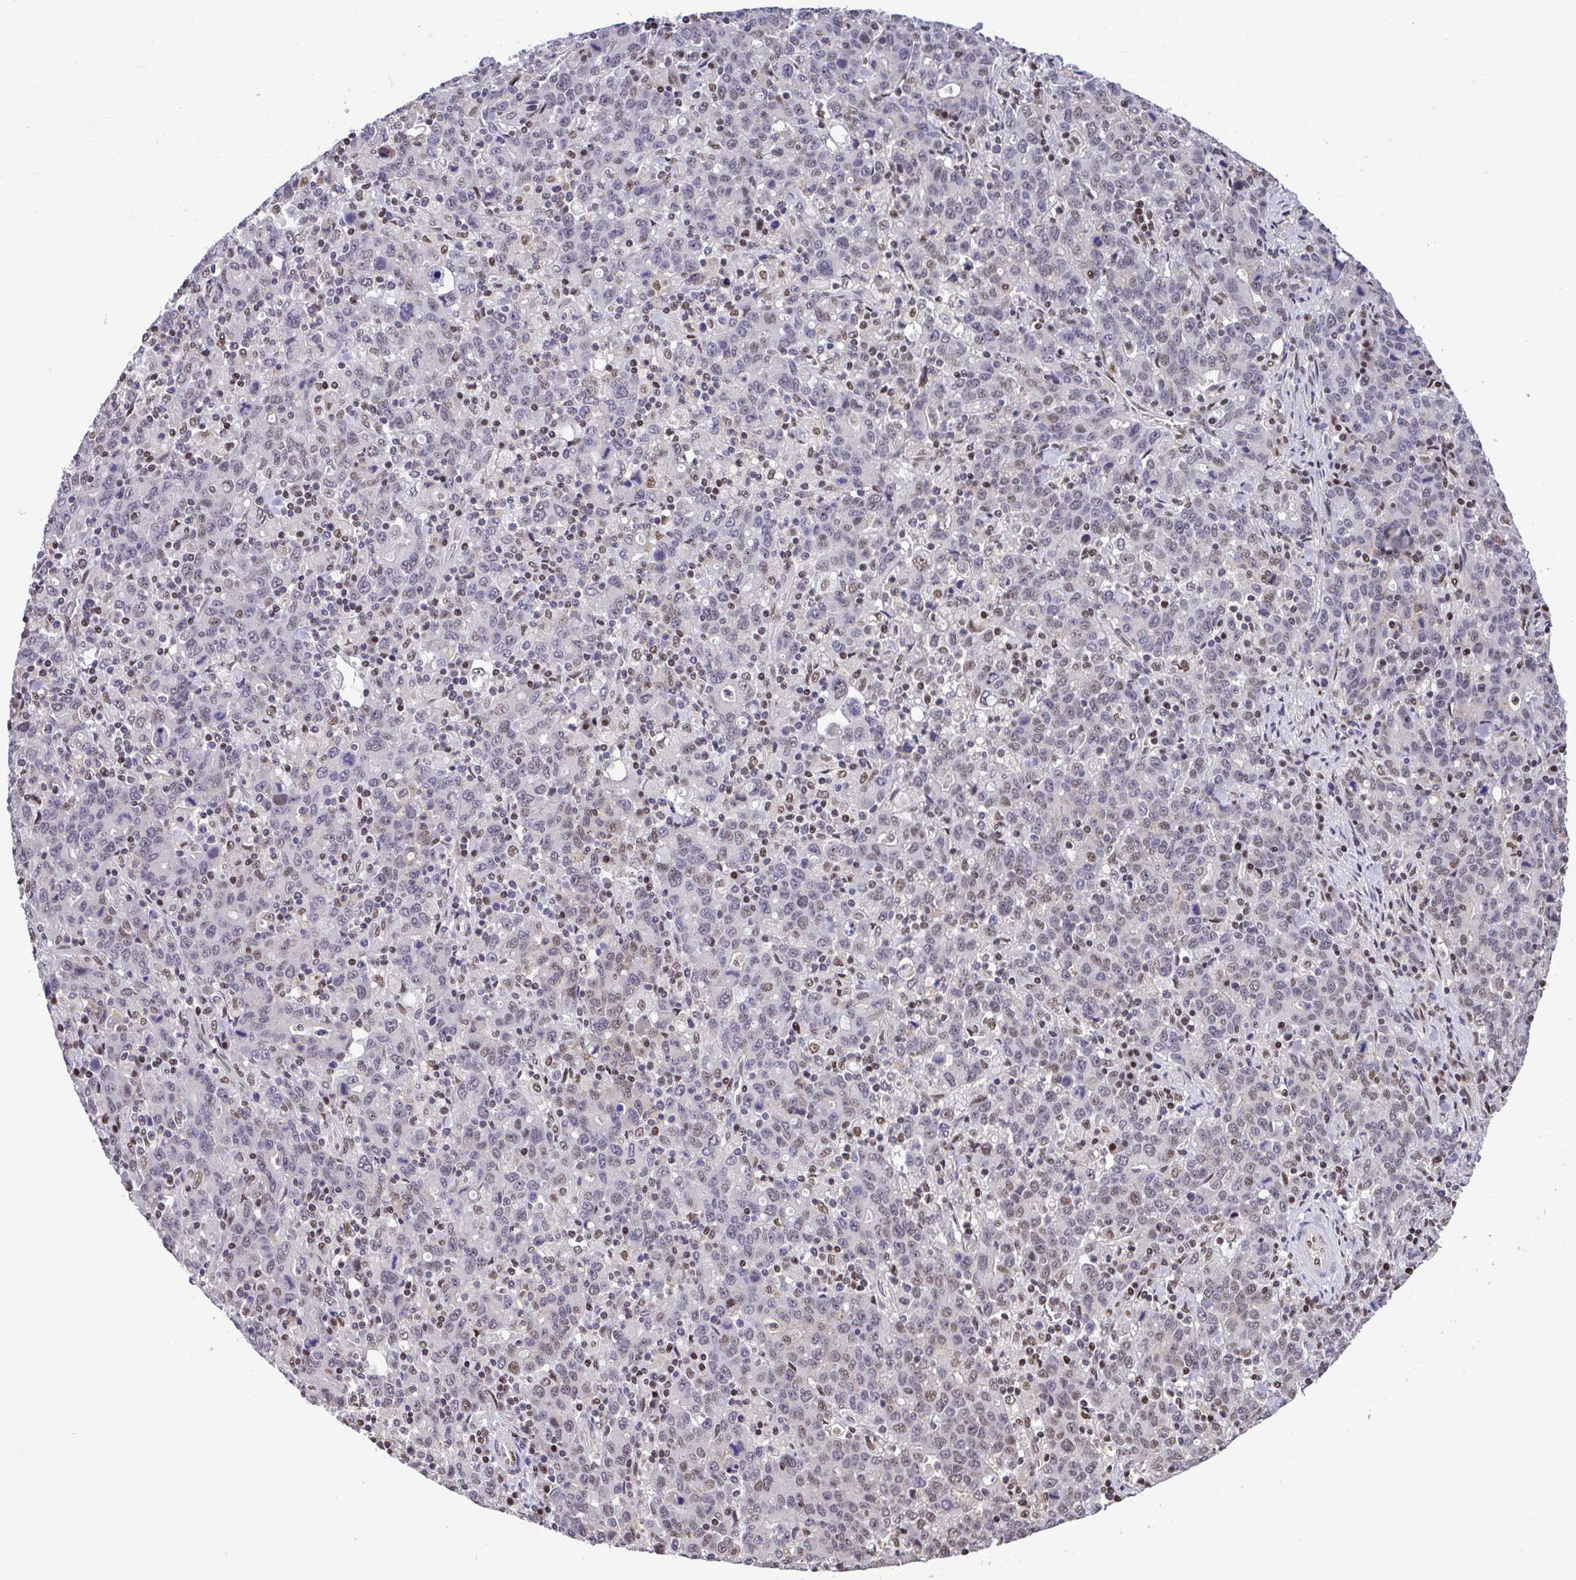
{"staining": {"intensity": "weak", "quantity": "25%-75%", "location": "nuclear"}, "tissue": "stomach cancer", "cell_type": "Tumor cells", "image_type": "cancer", "snomed": [{"axis": "morphology", "description": "Adenocarcinoma, NOS"}, {"axis": "topography", "description": "Stomach, upper"}], "caption": "Immunohistochemical staining of adenocarcinoma (stomach) demonstrates low levels of weak nuclear protein positivity in about 25%-75% of tumor cells. (Brightfield microscopy of DAB IHC at high magnification).", "gene": "GLIS3", "patient": {"sex": "male", "age": 69}}